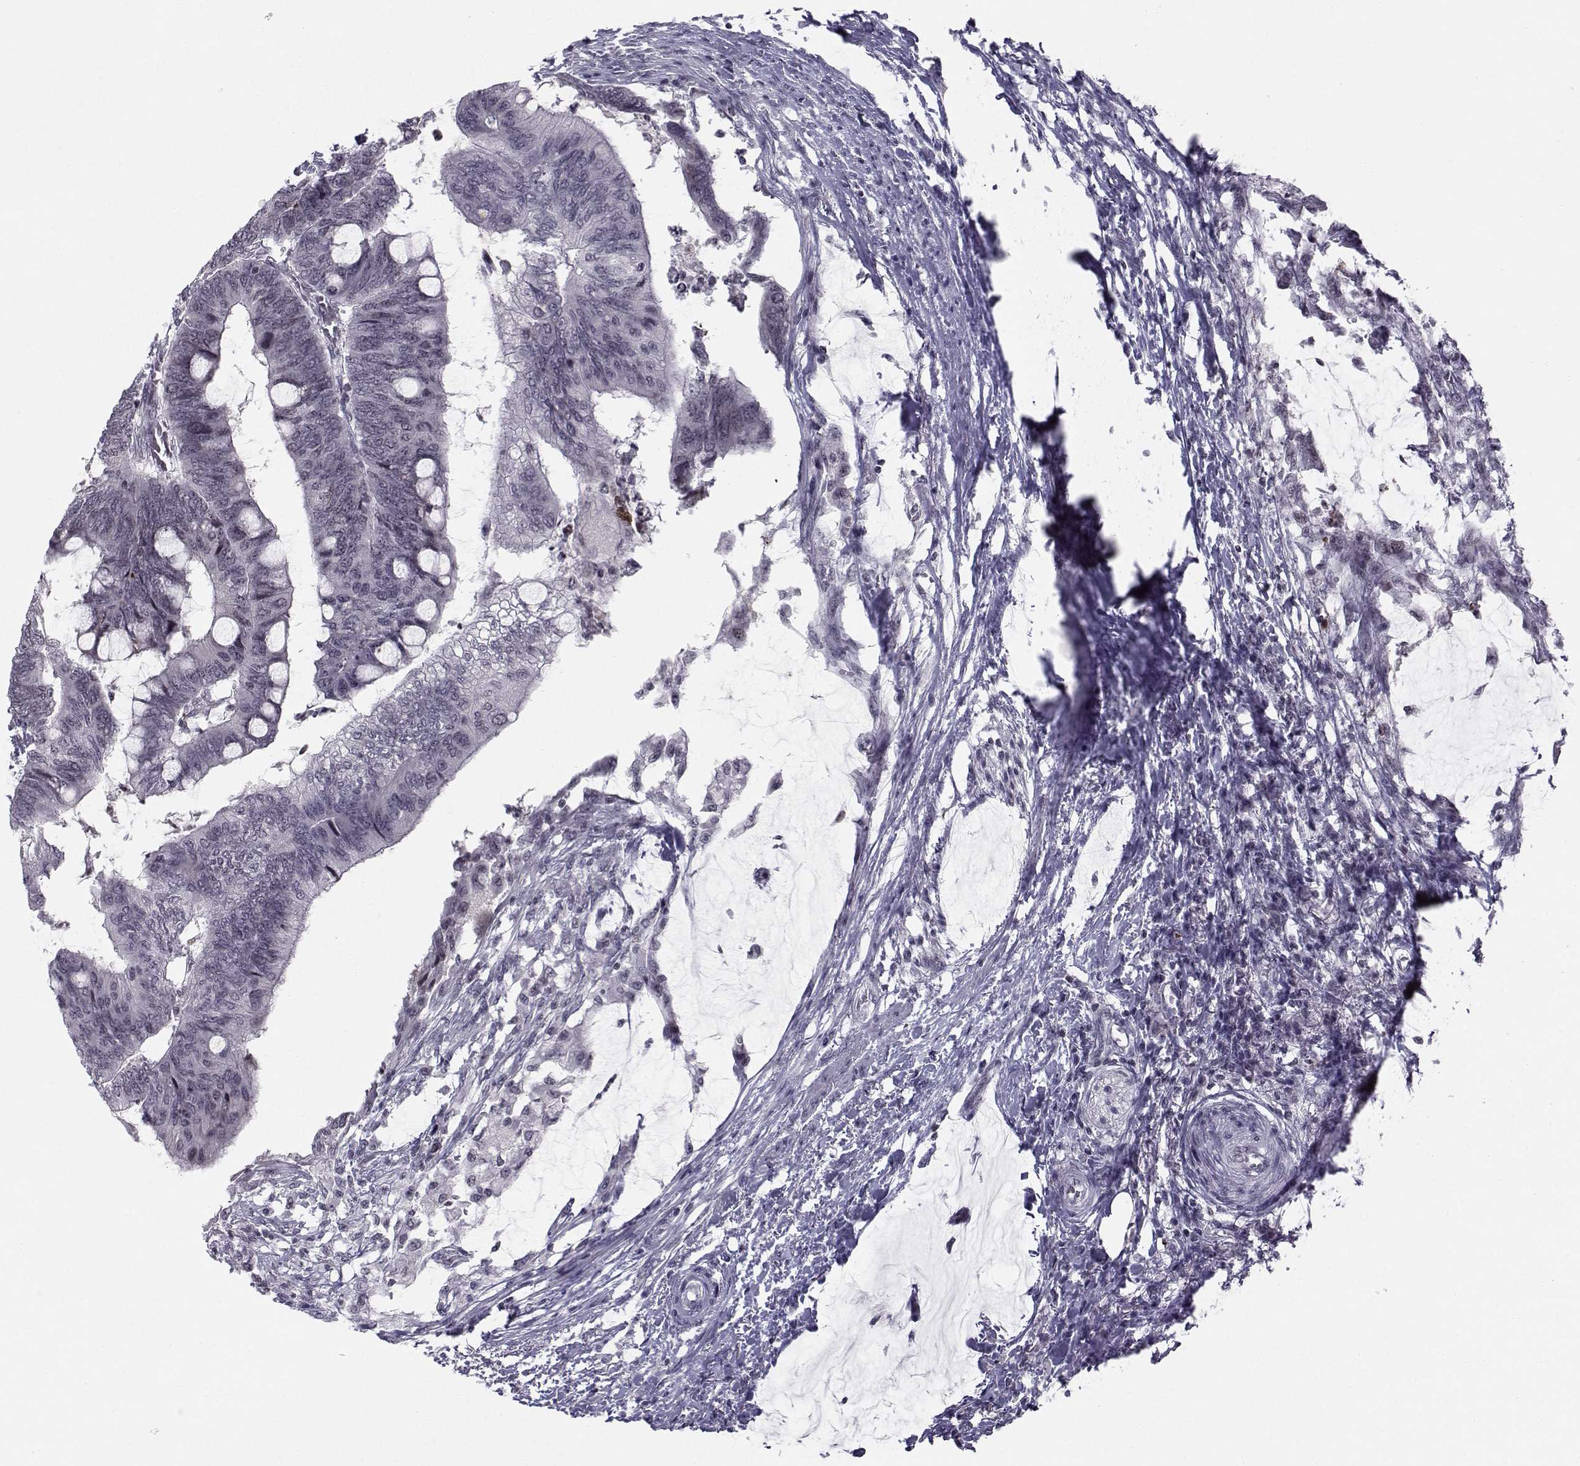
{"staining": {"intensity": "negative", "quantity": "none", "location": "none"}, "tissue": "colorectal cancer", "cell_type": "Tumor cells", "image_type": "cancer", "snomed": [{"axis": "morphology", "description": "Normal tissue, NOS"}, {"axis": "morphology", "description": "Adenocarcinoma, NOS"}, {"axis": "topography", "description": "Rectum"}, {"axis": "topography", "description": "Peripheral nerve tissue"}], "caption": "This is an IHC micrograph of colorectal adenocarcinoma. There is no expression in tumor cells.", "gene": "MARCHF4", "patient": {"sex": "male", "age": 92}}